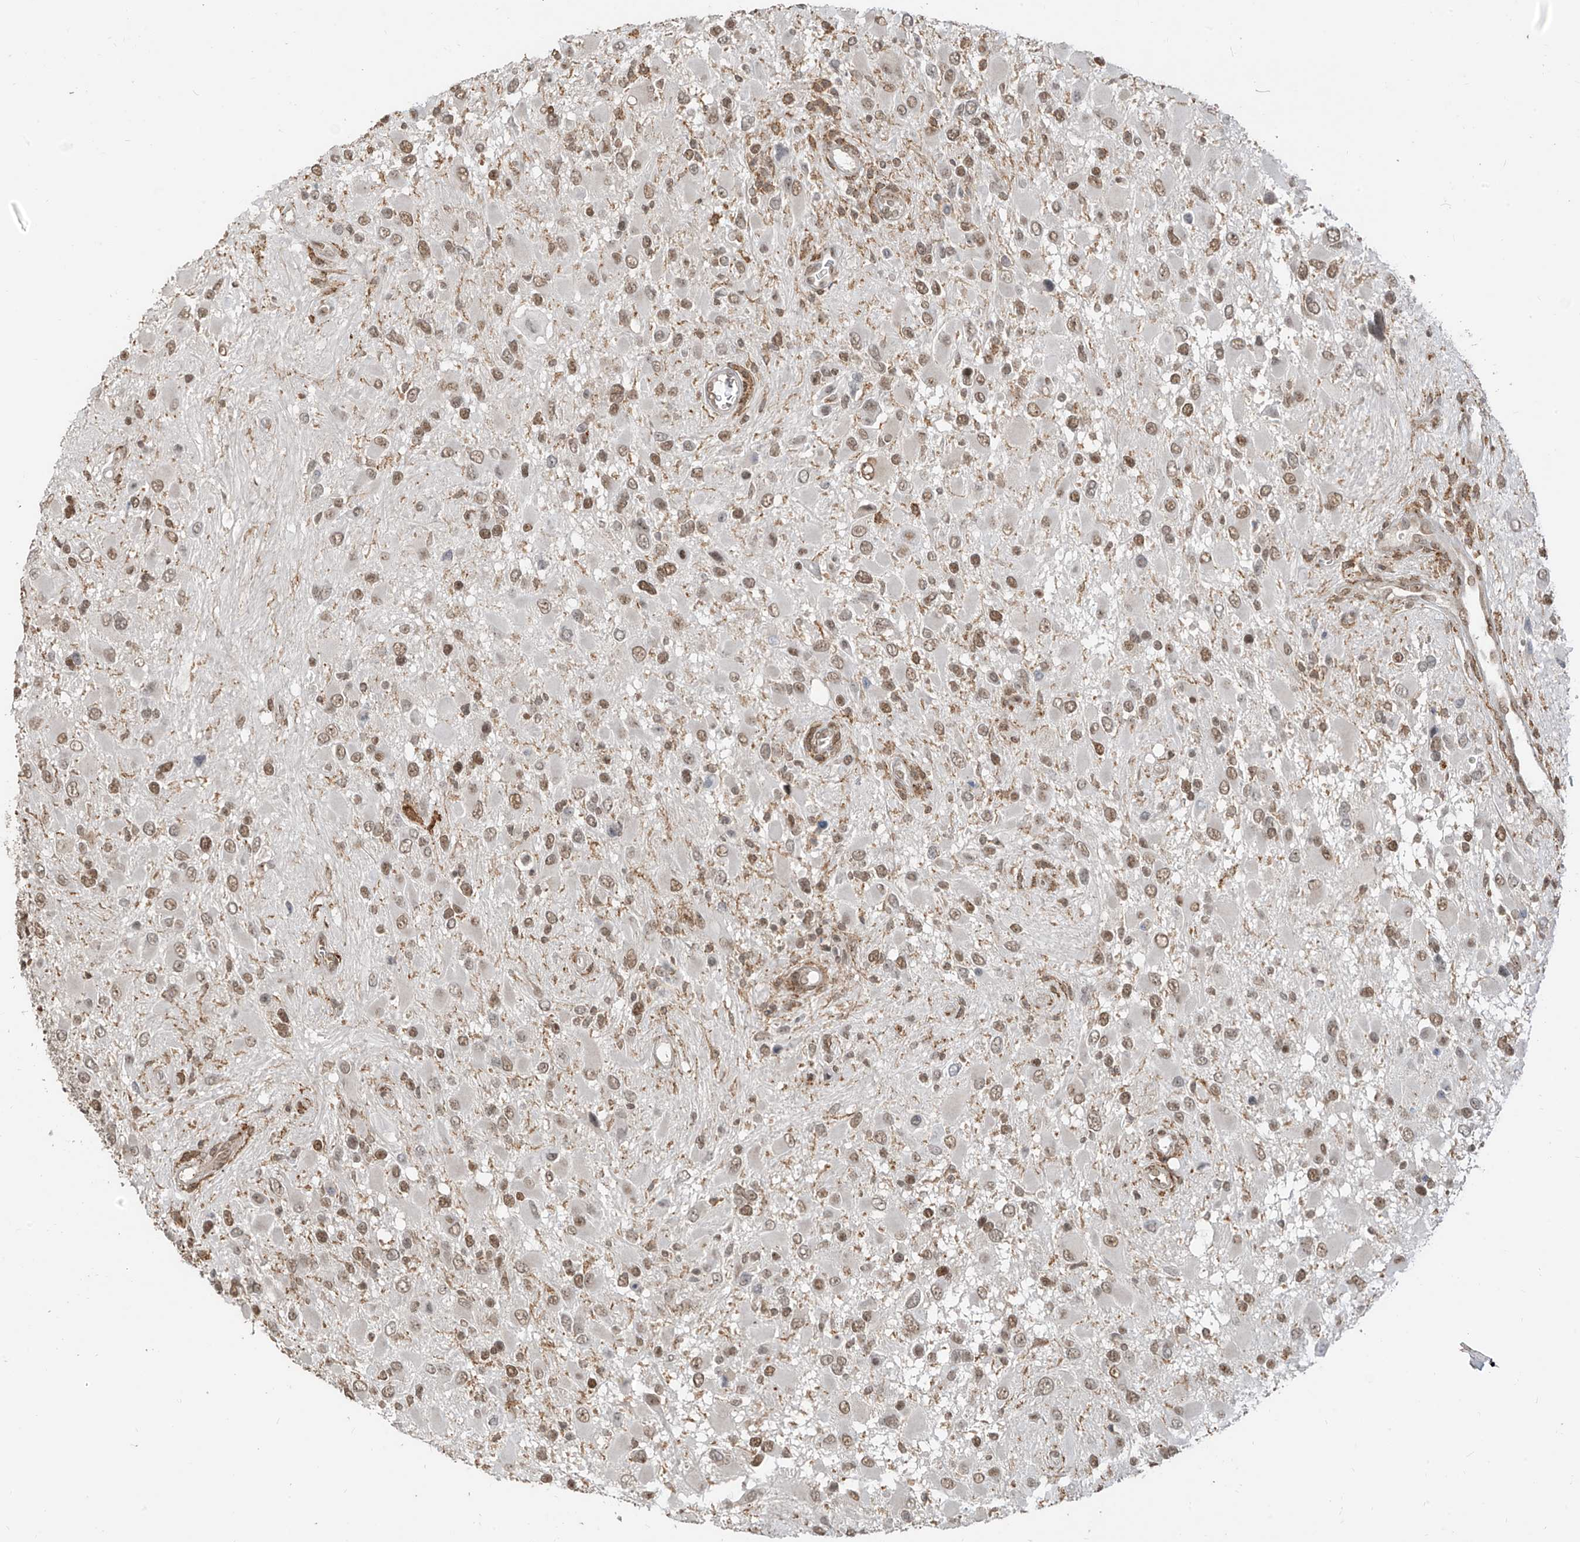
{"staining": {"intensity": "moderate", "quantity": ">75%", "location": "nuclear"}, "tissue": "glioma", "cell_type": "Tumor cells", "image_type": "cancer", "snomed": [{"axis": "morphology", "description": "Glioma, malignant, High grade"}, {"axis": "topography", "description": "Brain"}], "caption": "Protein positivity by IHC shows moderate nuclear staining in about >75% of tumor cells in malignant glioma (high-grade).", "gene": "ZMYM2", "patient": {"sex": "male", "age": 53}}